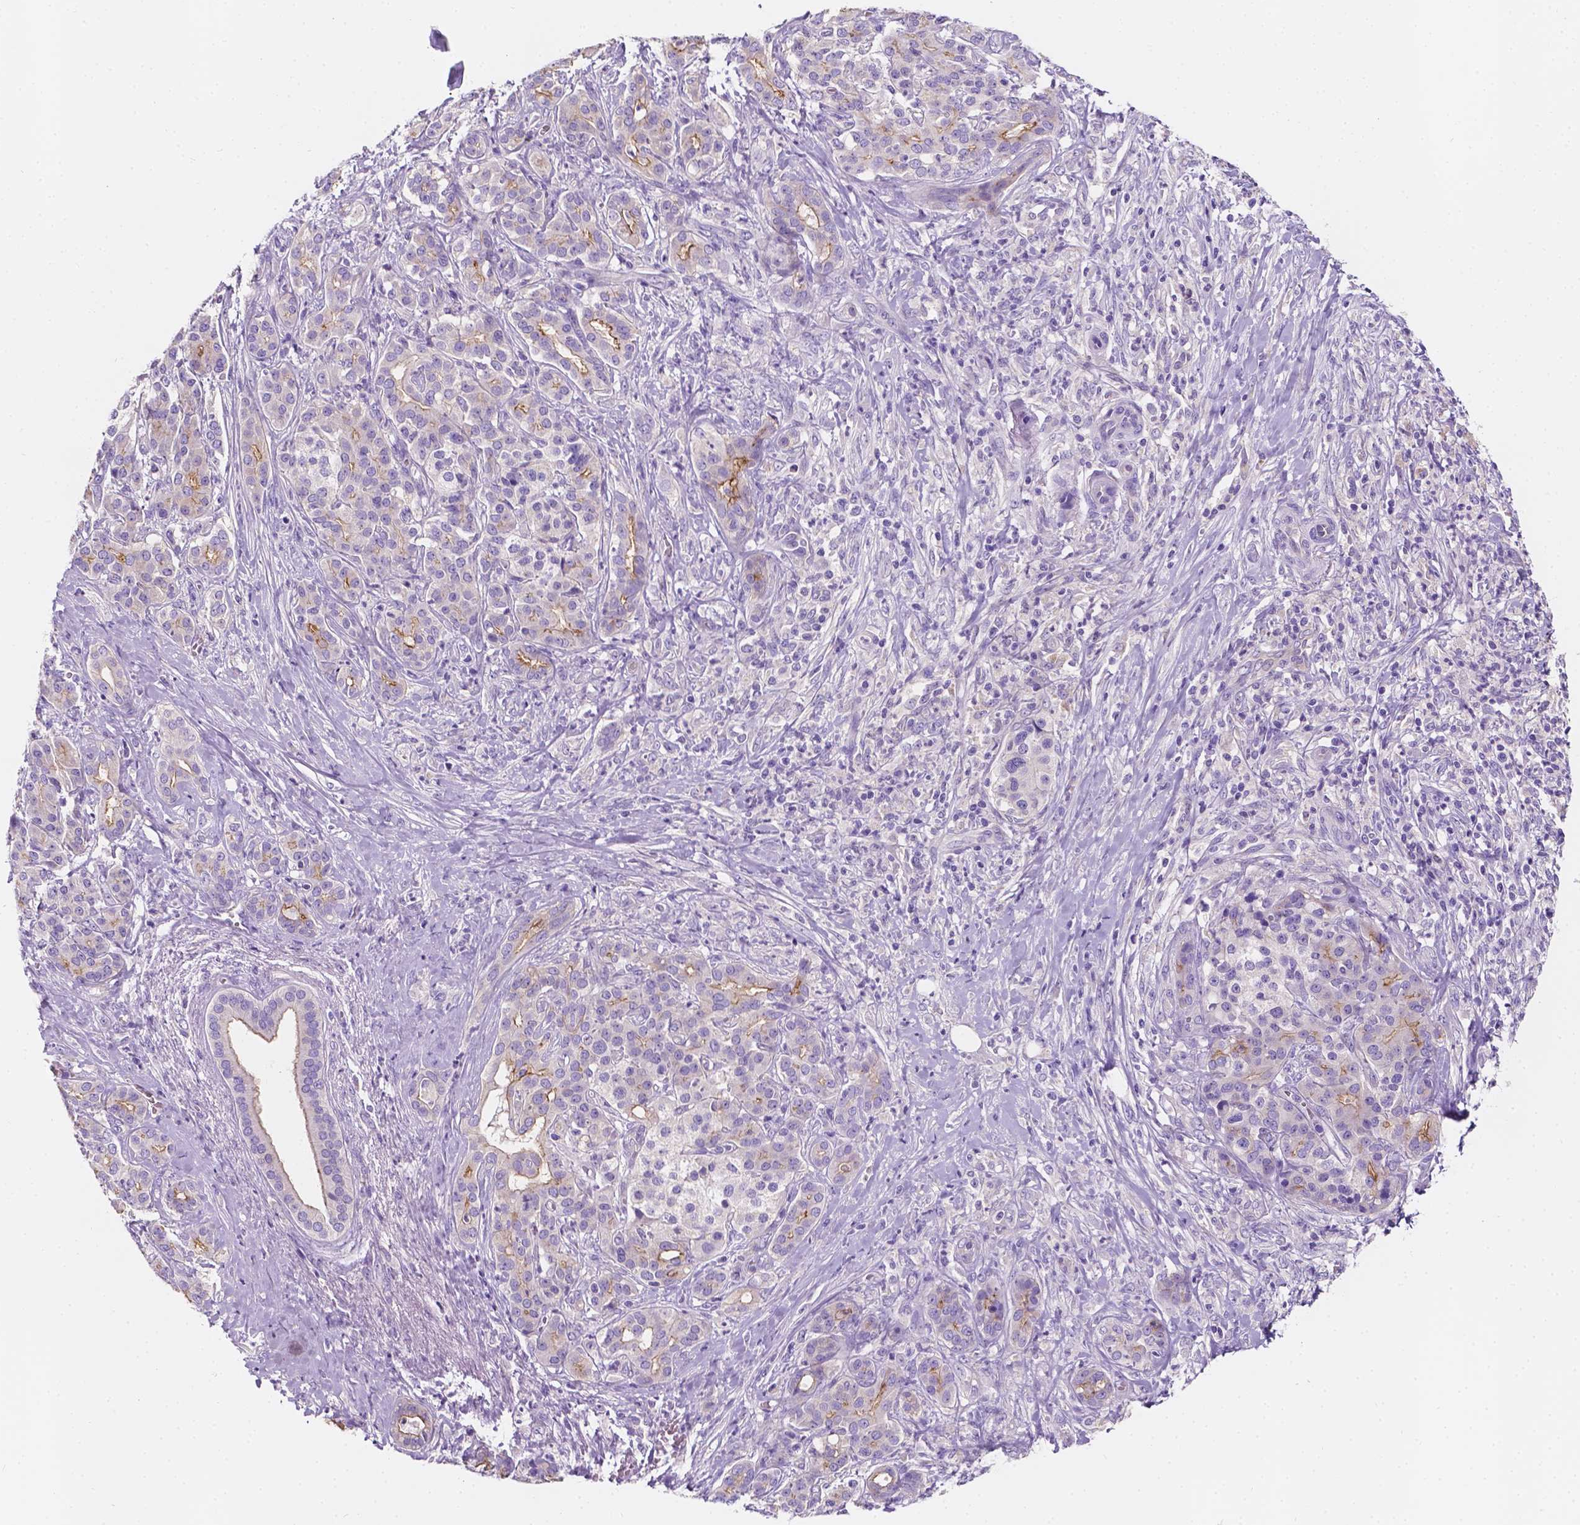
{"staining": {"intensity": "negative", "quantity": "none", "location": "none"}, "tissue": "pancreatic cancer", "cell_type": "Tumor cells", "image_type": "cancer", "snomed": [{"axis": "morphology", "description": "Normal tissue, NOS"}, {"axis": "morphology", "description": "Inflammation, NOS"}, {"axis": "morphology", "description": "Adenocarcinoma, NOS"}, {"axis": "topography", "description": "Pancreas"}], "caption": "Immunohistochemical staining of pancreatic cancer (adenocarcinoma) reveals no significant positivity in tumor cells.", "gene": "SIRT2", "patient": {"sex": "male", "age": 57}}